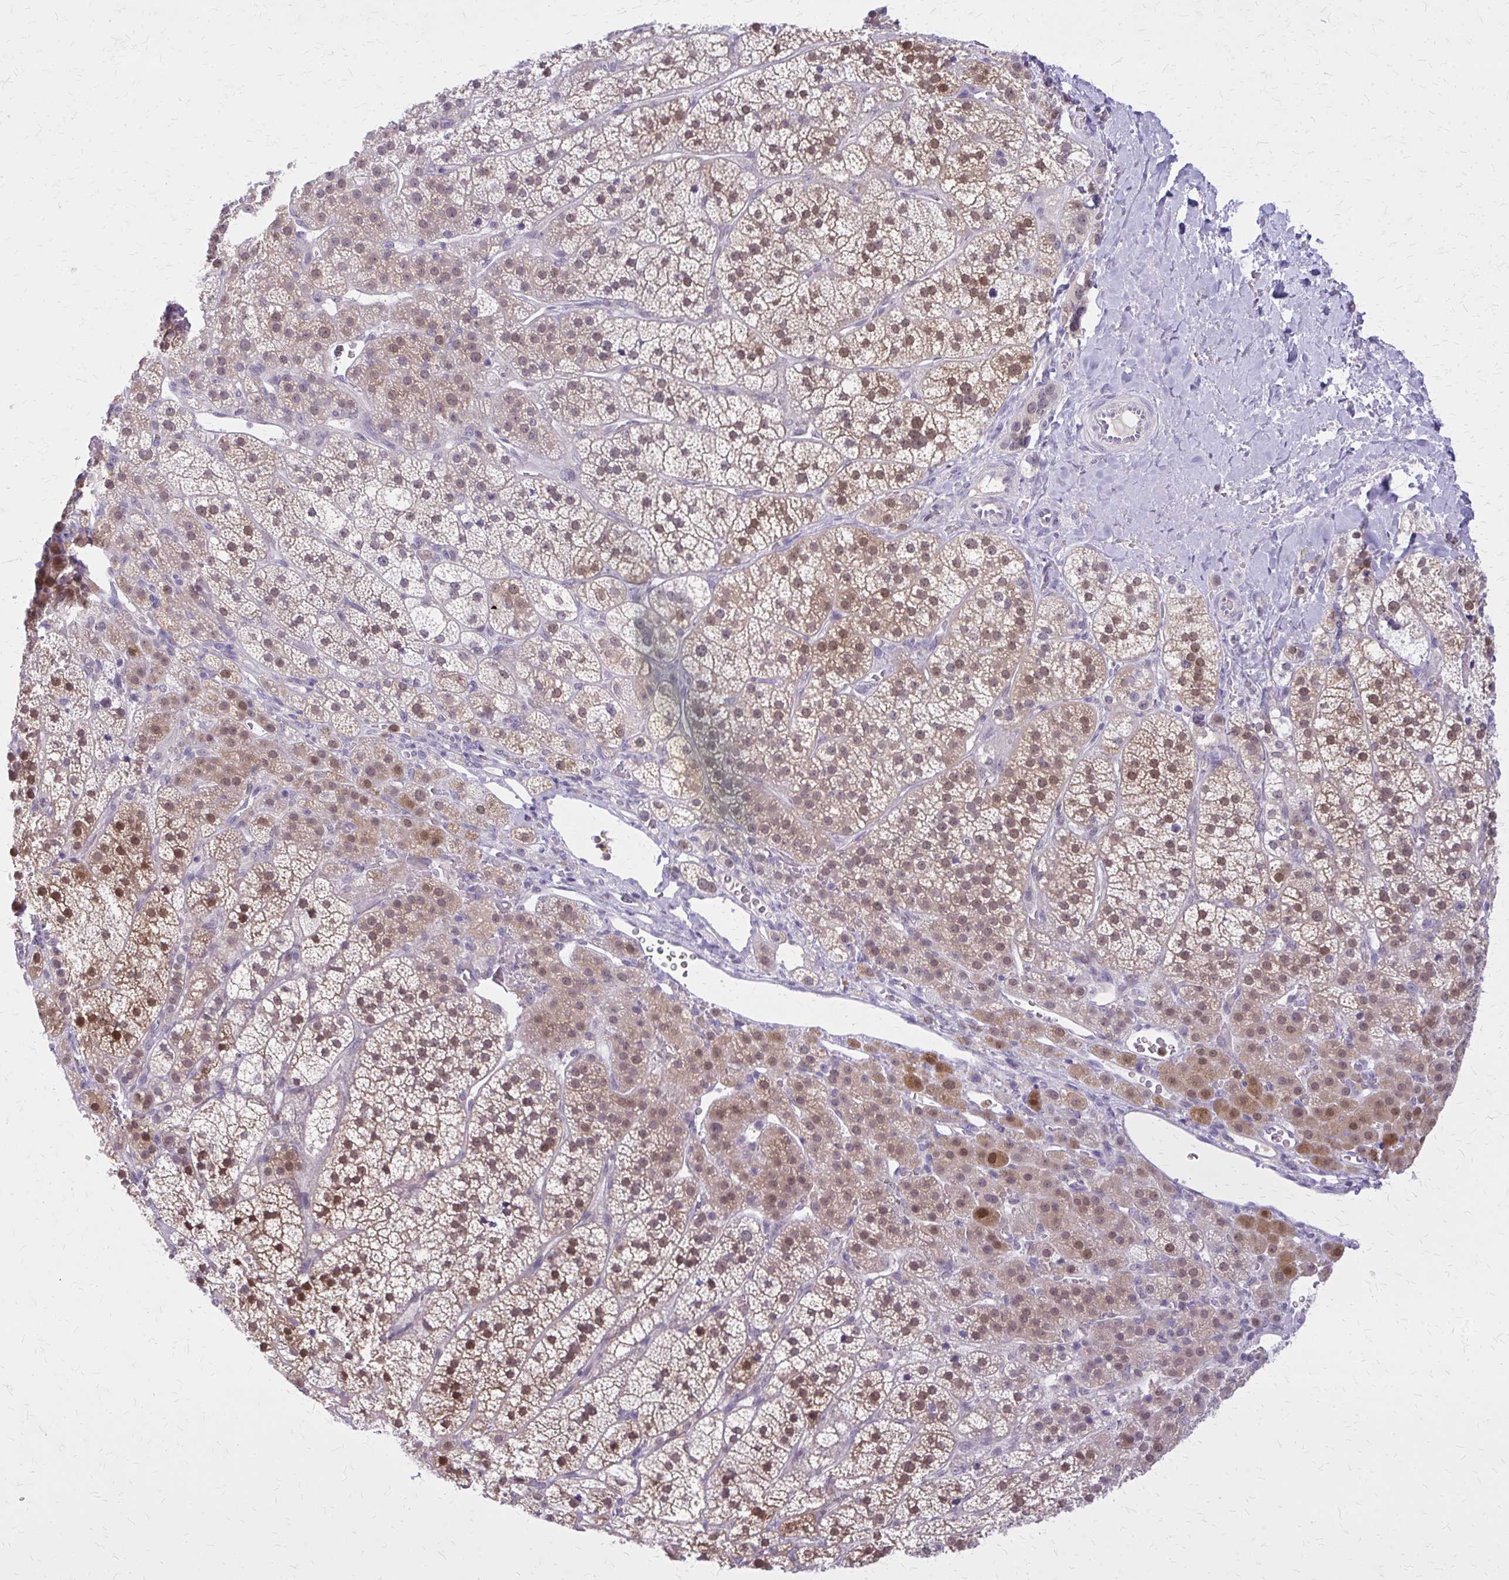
{"staining": {"intensity": "moderate", "quantity": ">75%", "location": "cytoplasmic/membranous,nuclear"}, "tissue": "adrenal gland", "cell_type": "Glandular cells", "image_type": "normal", "snomed": [{"axis": "morphology", "description": "Normal tissue, NOS"}, {"axis": "topography", "description": "Adrenal gland"}], "caption": "Immunohistochemistry of unremarkable human adrenal gland exhibits medium levels of moderate cytoplasmic/membranous,nuclear staining in about >75% of glandular cells. (IHC, brightfield microscopy, high magnification).", "gene": "GLRX", "patient": {"sex": "female", "age": 60}}